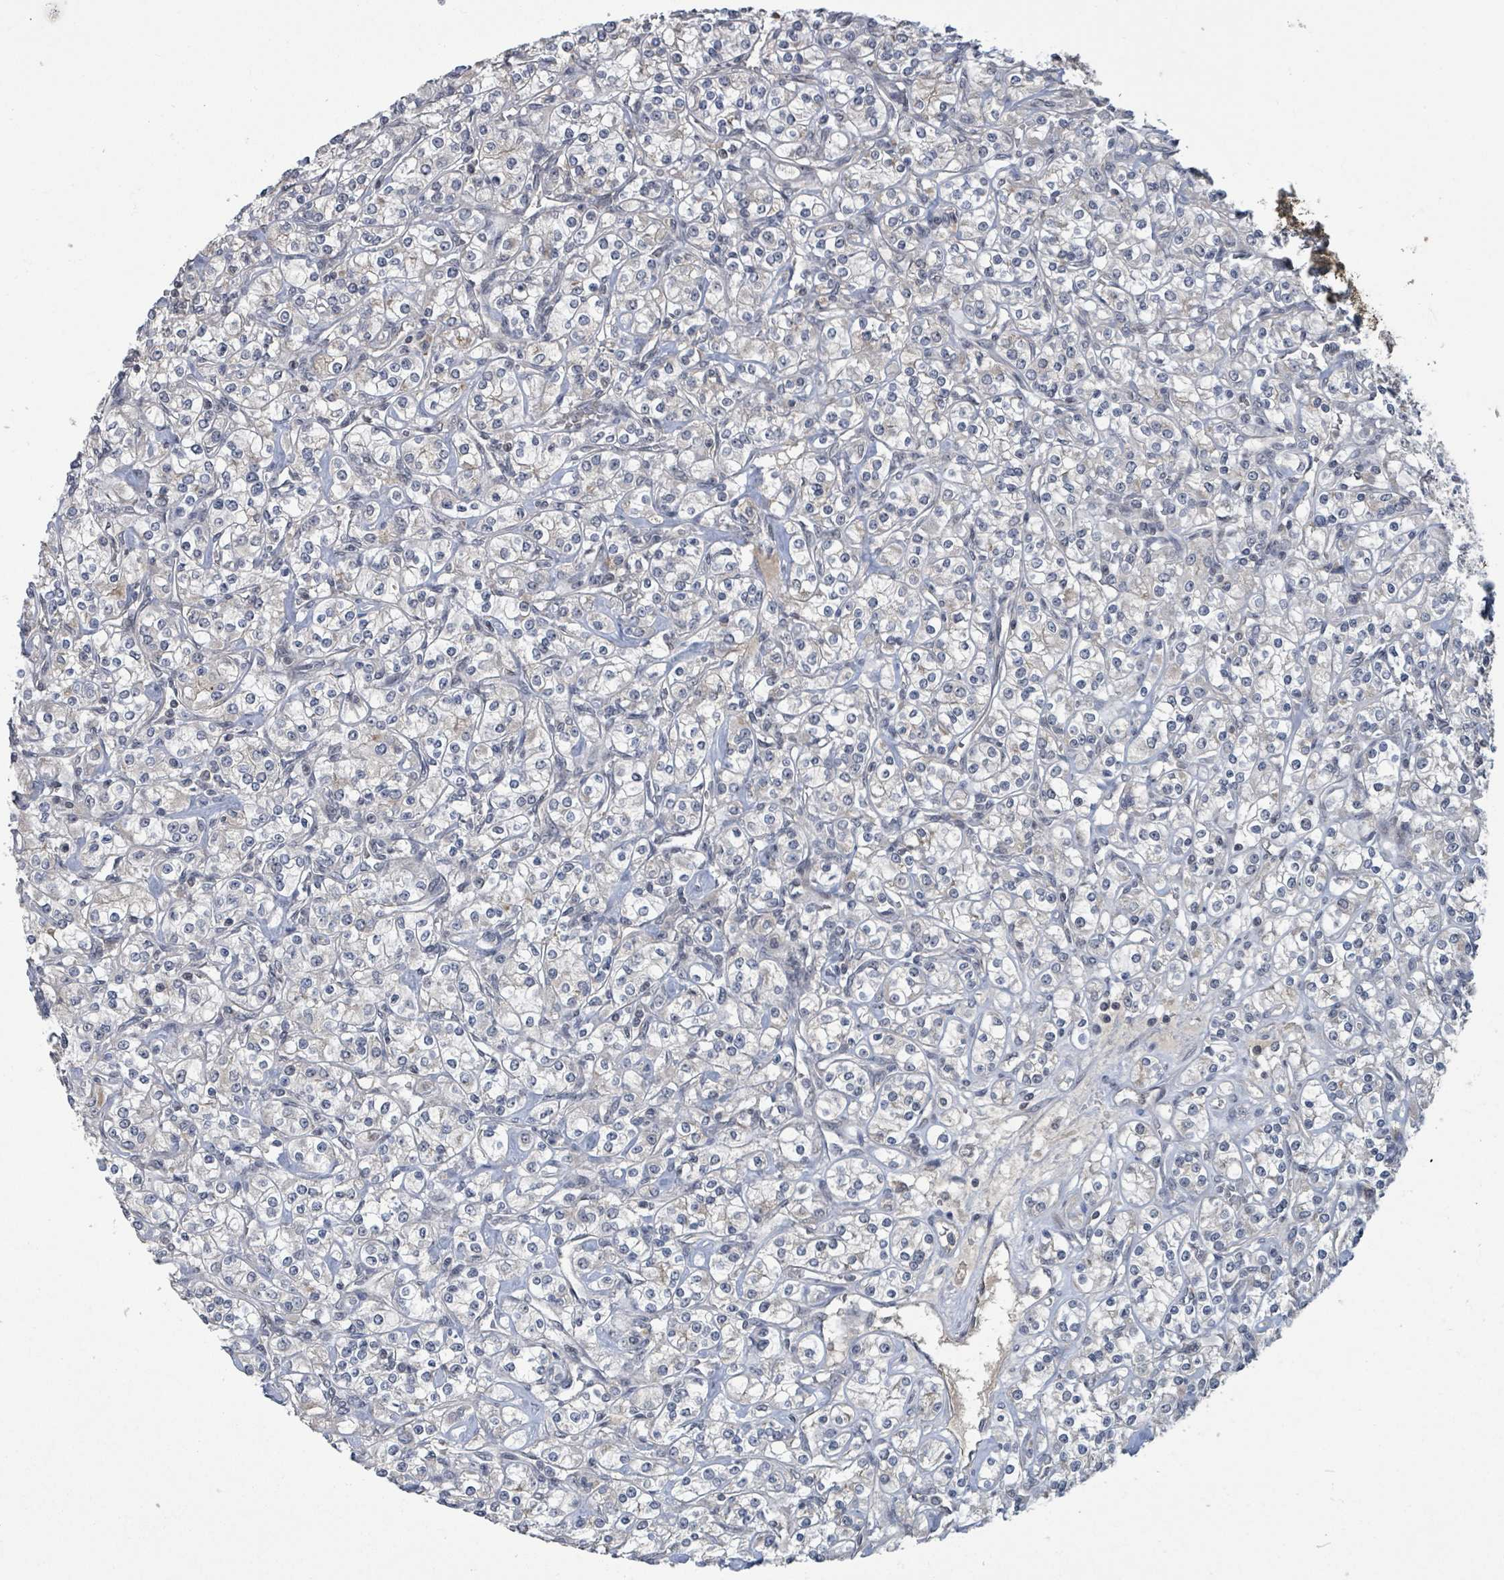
{"staining": {"intensity": "negative", "quantity": "none", "location": "none"}, "tissue": "renal cancer", "cell_type": "Tumor cells", "image_type": "cancer", "snomed": [{"axis": "morphology", "description": "Adenocarcinoma, NOS"}, {"axis": "topography", "description": "Kidney"}], "caption": "A high-resolution histopathology image shows IHC staining of renal cancer (adenocarcinoma), which displays no significant staining in tumor cells.", "gene": "ZBTB14", "patient": {"sex": "male", "age": 77}}